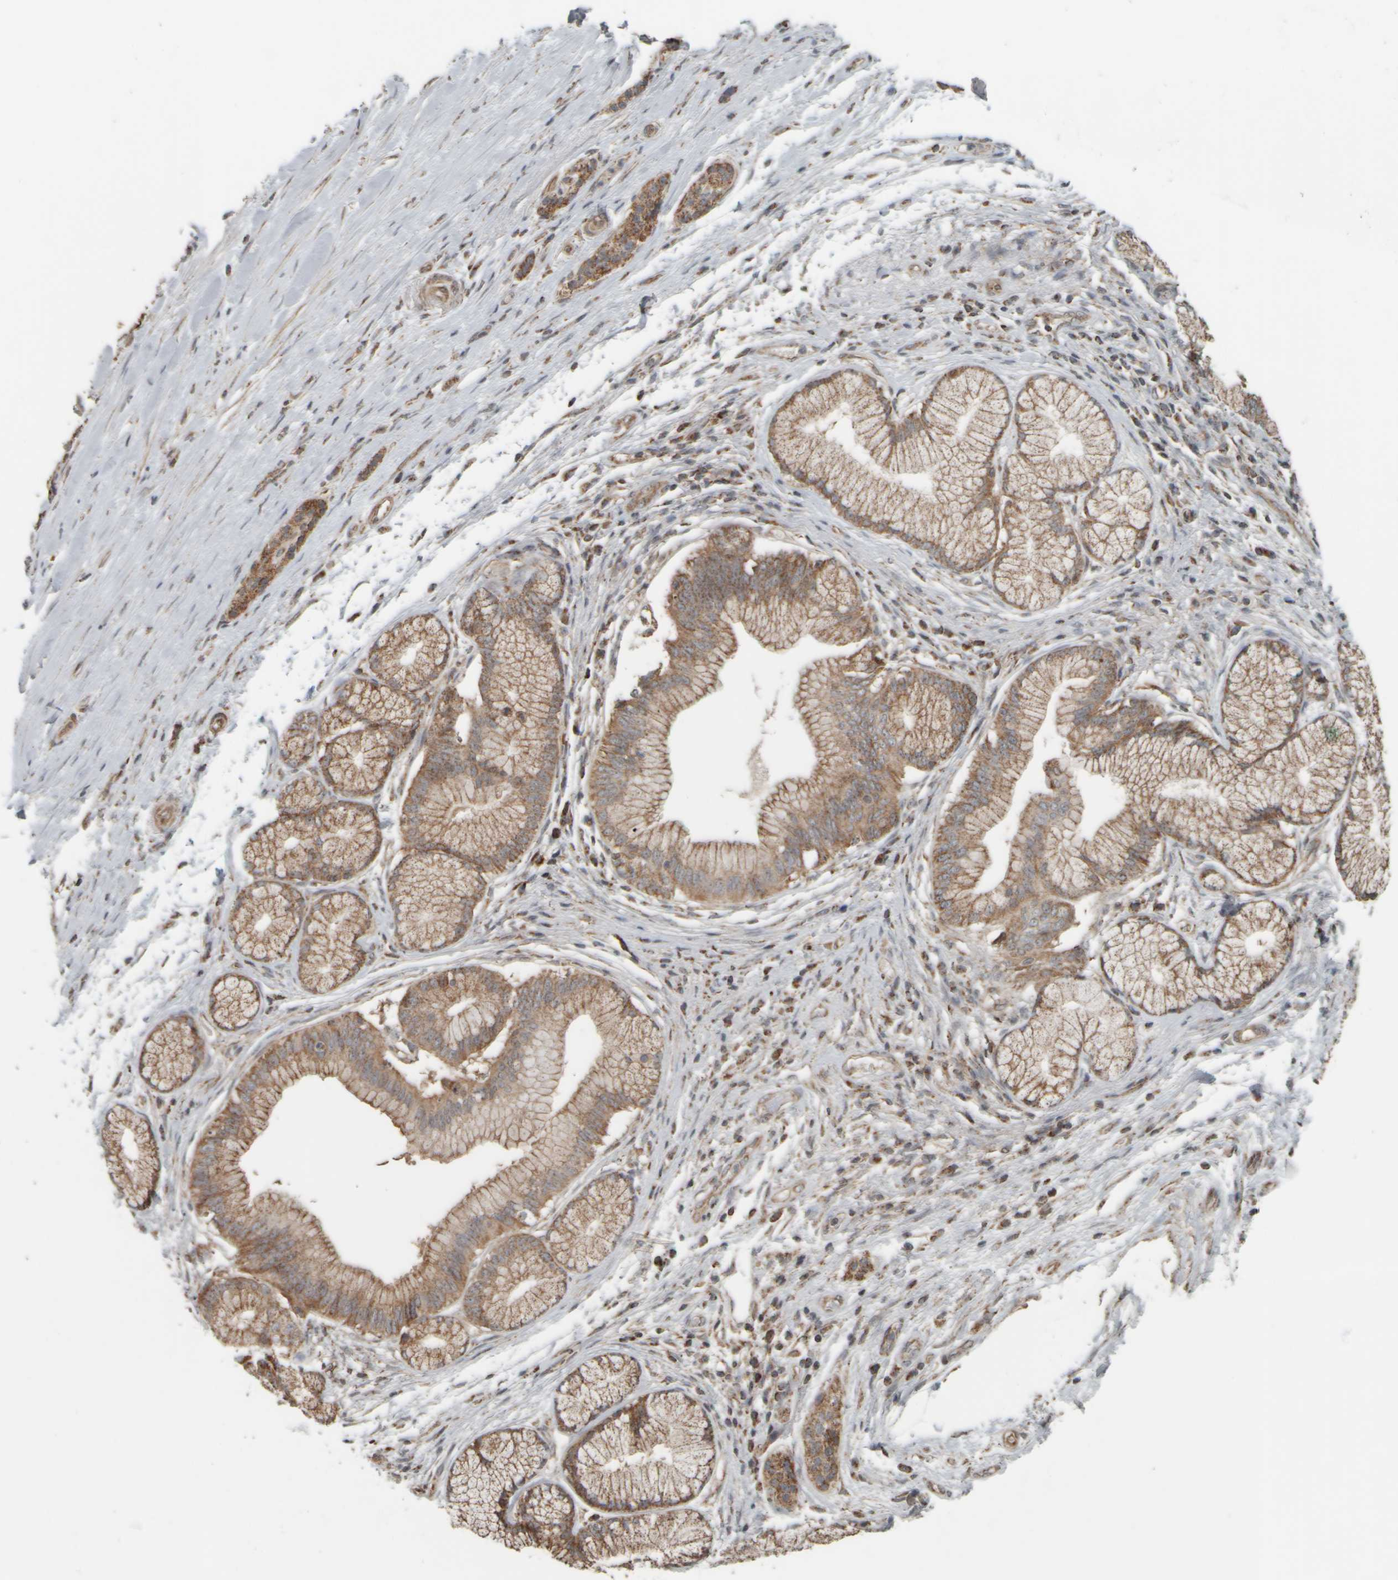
{"staining": {"intensity": "moderate", "quantity": ">75%", "location": "cytoplasmic/membranous"}, "tissue": "pancreatic cancer", "cell_type": "Tumor cells", "image_type": "cancer", "snomed": [{"axis": "morphology", "description": "Adenocarcinoma, NOS"}, {"axis": "topography", "description": "Pancreas"}], "caption": "Protein staining displays moderate cytoplasmic/membranous positivity in about >75% of tumor cells in adenocarcinoma (pancreatic).", "gene": "APBB2", "patient": {"sex": "female", "age": 70}}